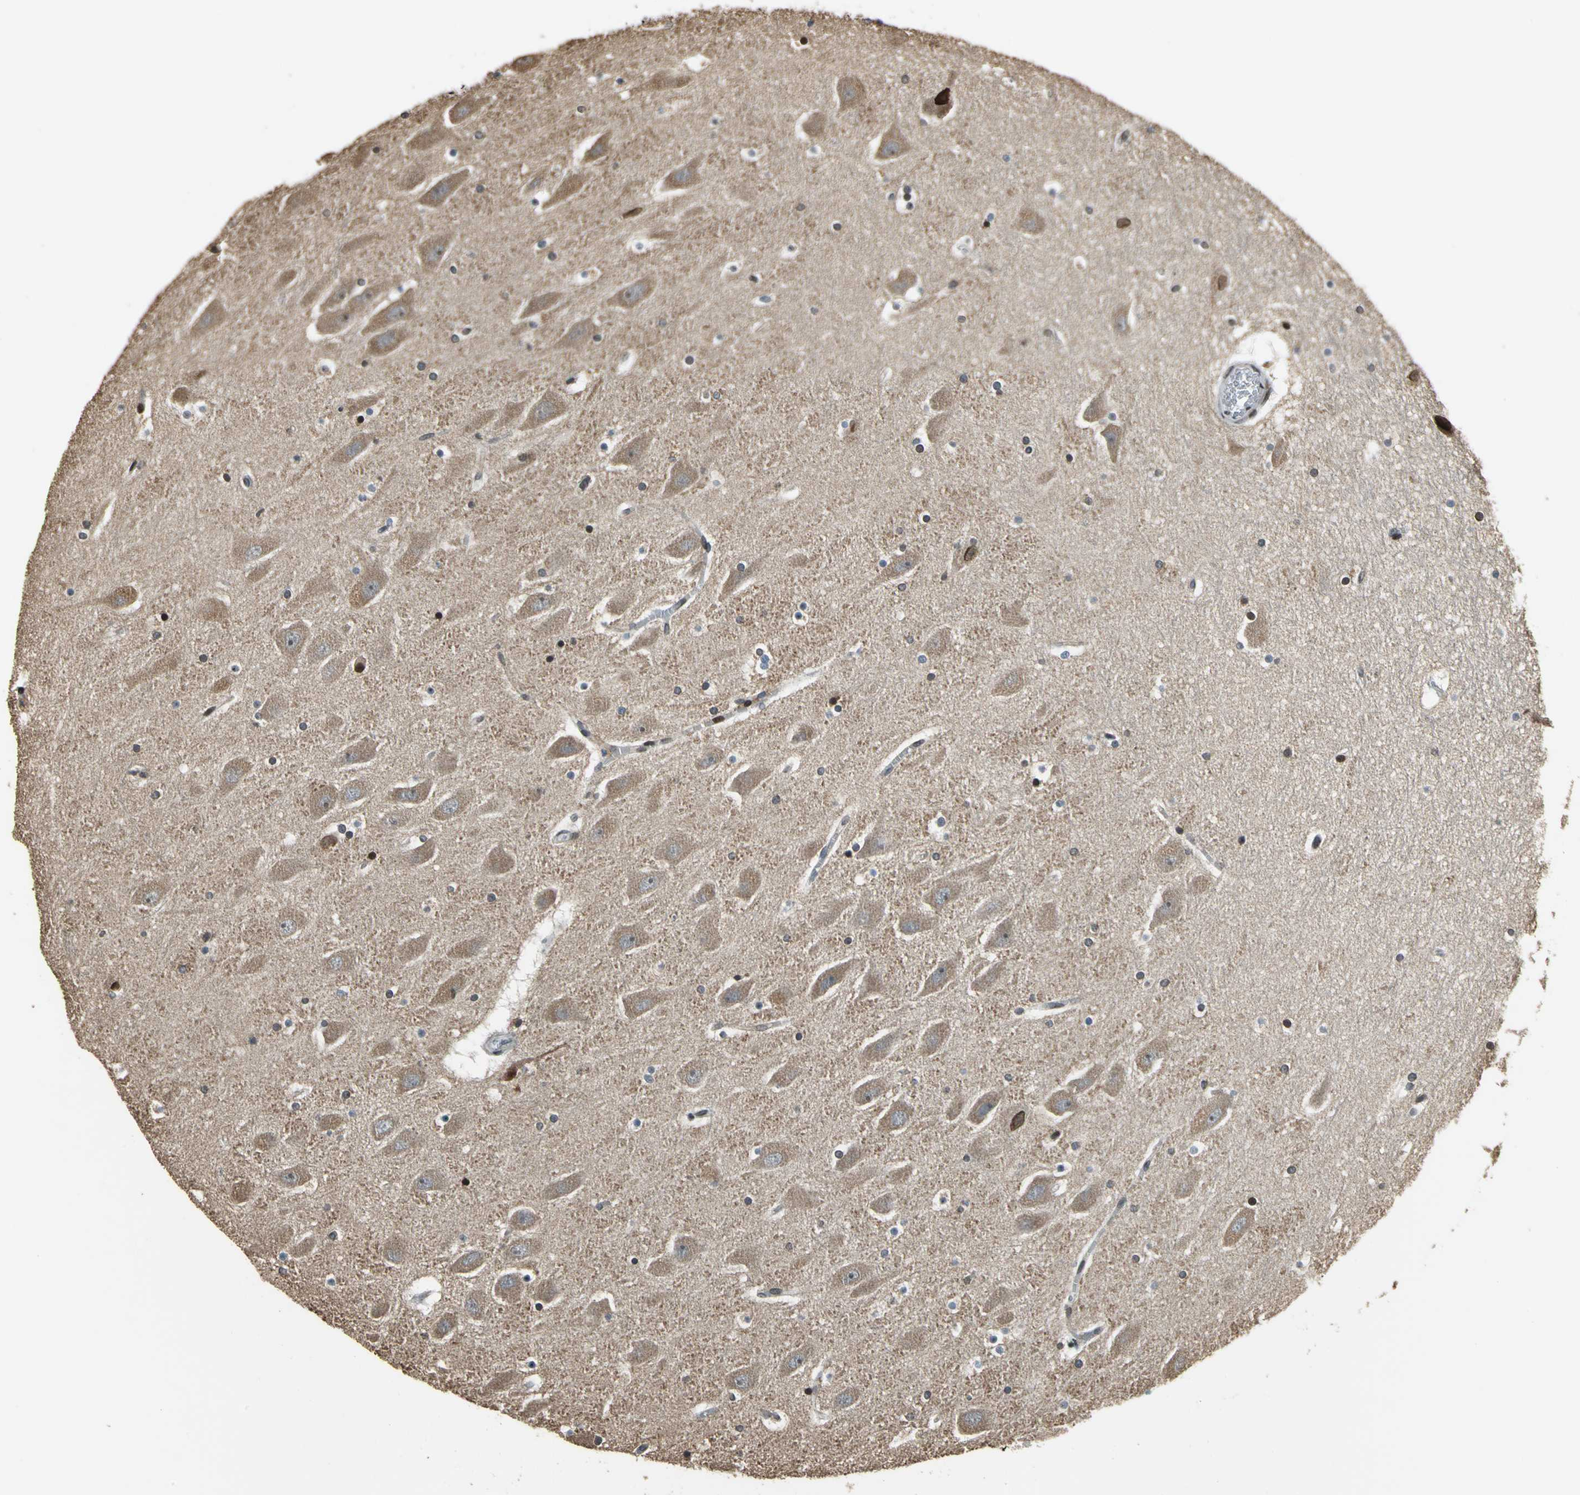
{"staining": {"intensity": "strong", "quantity": "25%-75%", "location": "nuclear"}, "tissue": "hippocampus", "cell_type": "Glial cells", "image_type": "normal", "snomed": [{"axis": "morphology", "description": "Normal tissue, NOS"}, {"axis": "topography", "description": "Hippocampus"}], "caption": "Immunohistochemistry (IHC) photomicrograph of benign human hippocampus stained for a protein (brown), which demonstrates high levels of strong nuclear staining in approximately 25%-75% of glial cells.", "gene": "BRIP1", "patient": {"sex": "male", "age": 45}}